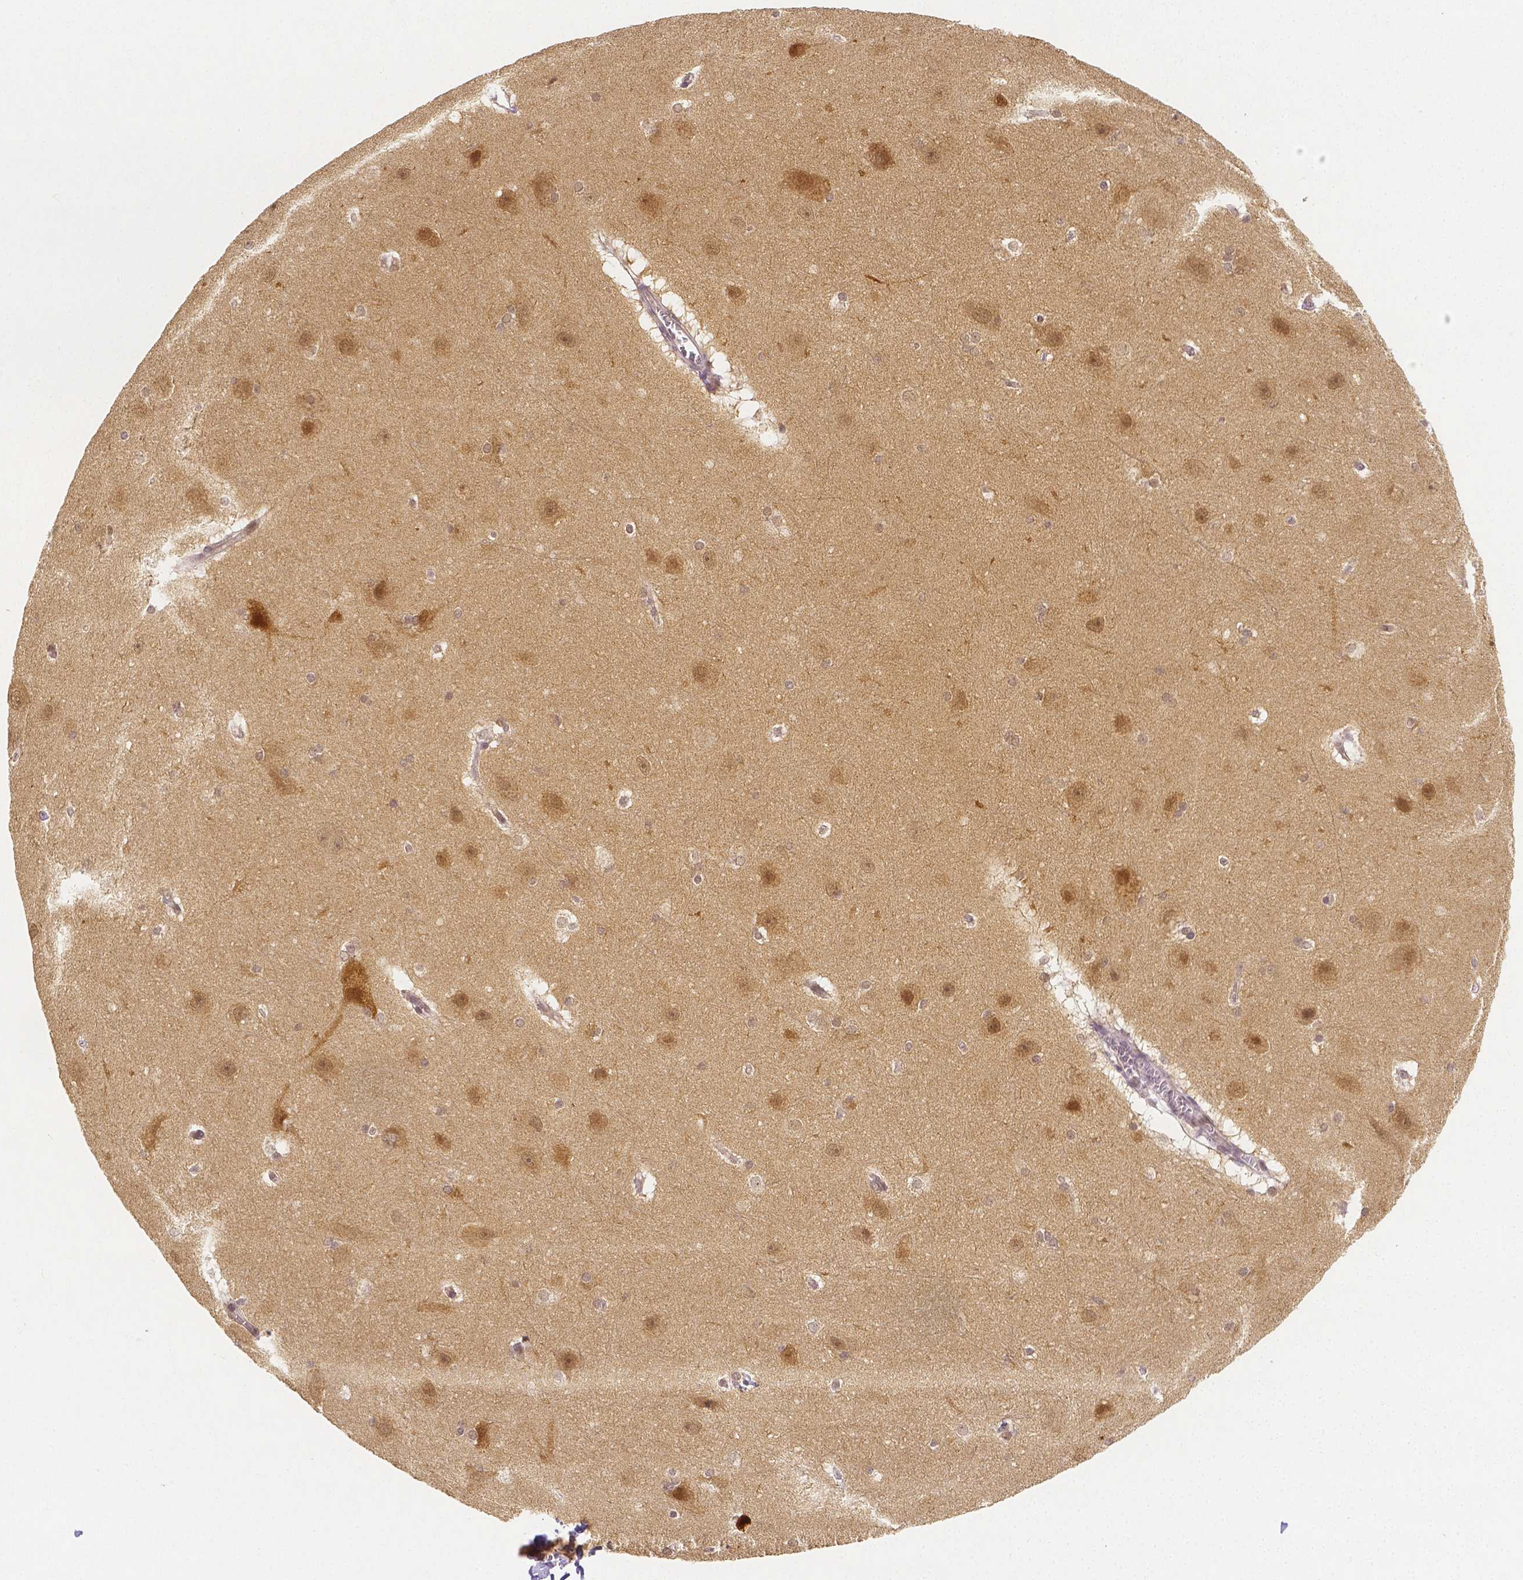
{"staining": {"intensity": "negative", "quantity": "none", "location": "none"}, "tissue": "hippocampus", "cell_type": "Glial cells", "image_type": "normal", "snomed": [{"axis": "morphology", "description": "Normal tissue, NOS"}, {"axis": "topography", "description": "Cerebral cortex"}, {"axis": "topography", "description": "Hippocampus"}], "caption": "Protein analysis of normal hippocampus reveals no significant expression in glial cells. Nuclei are stained in blue.", "gene": "SGTB", "patient": {"sex": "female", "age": 19}}